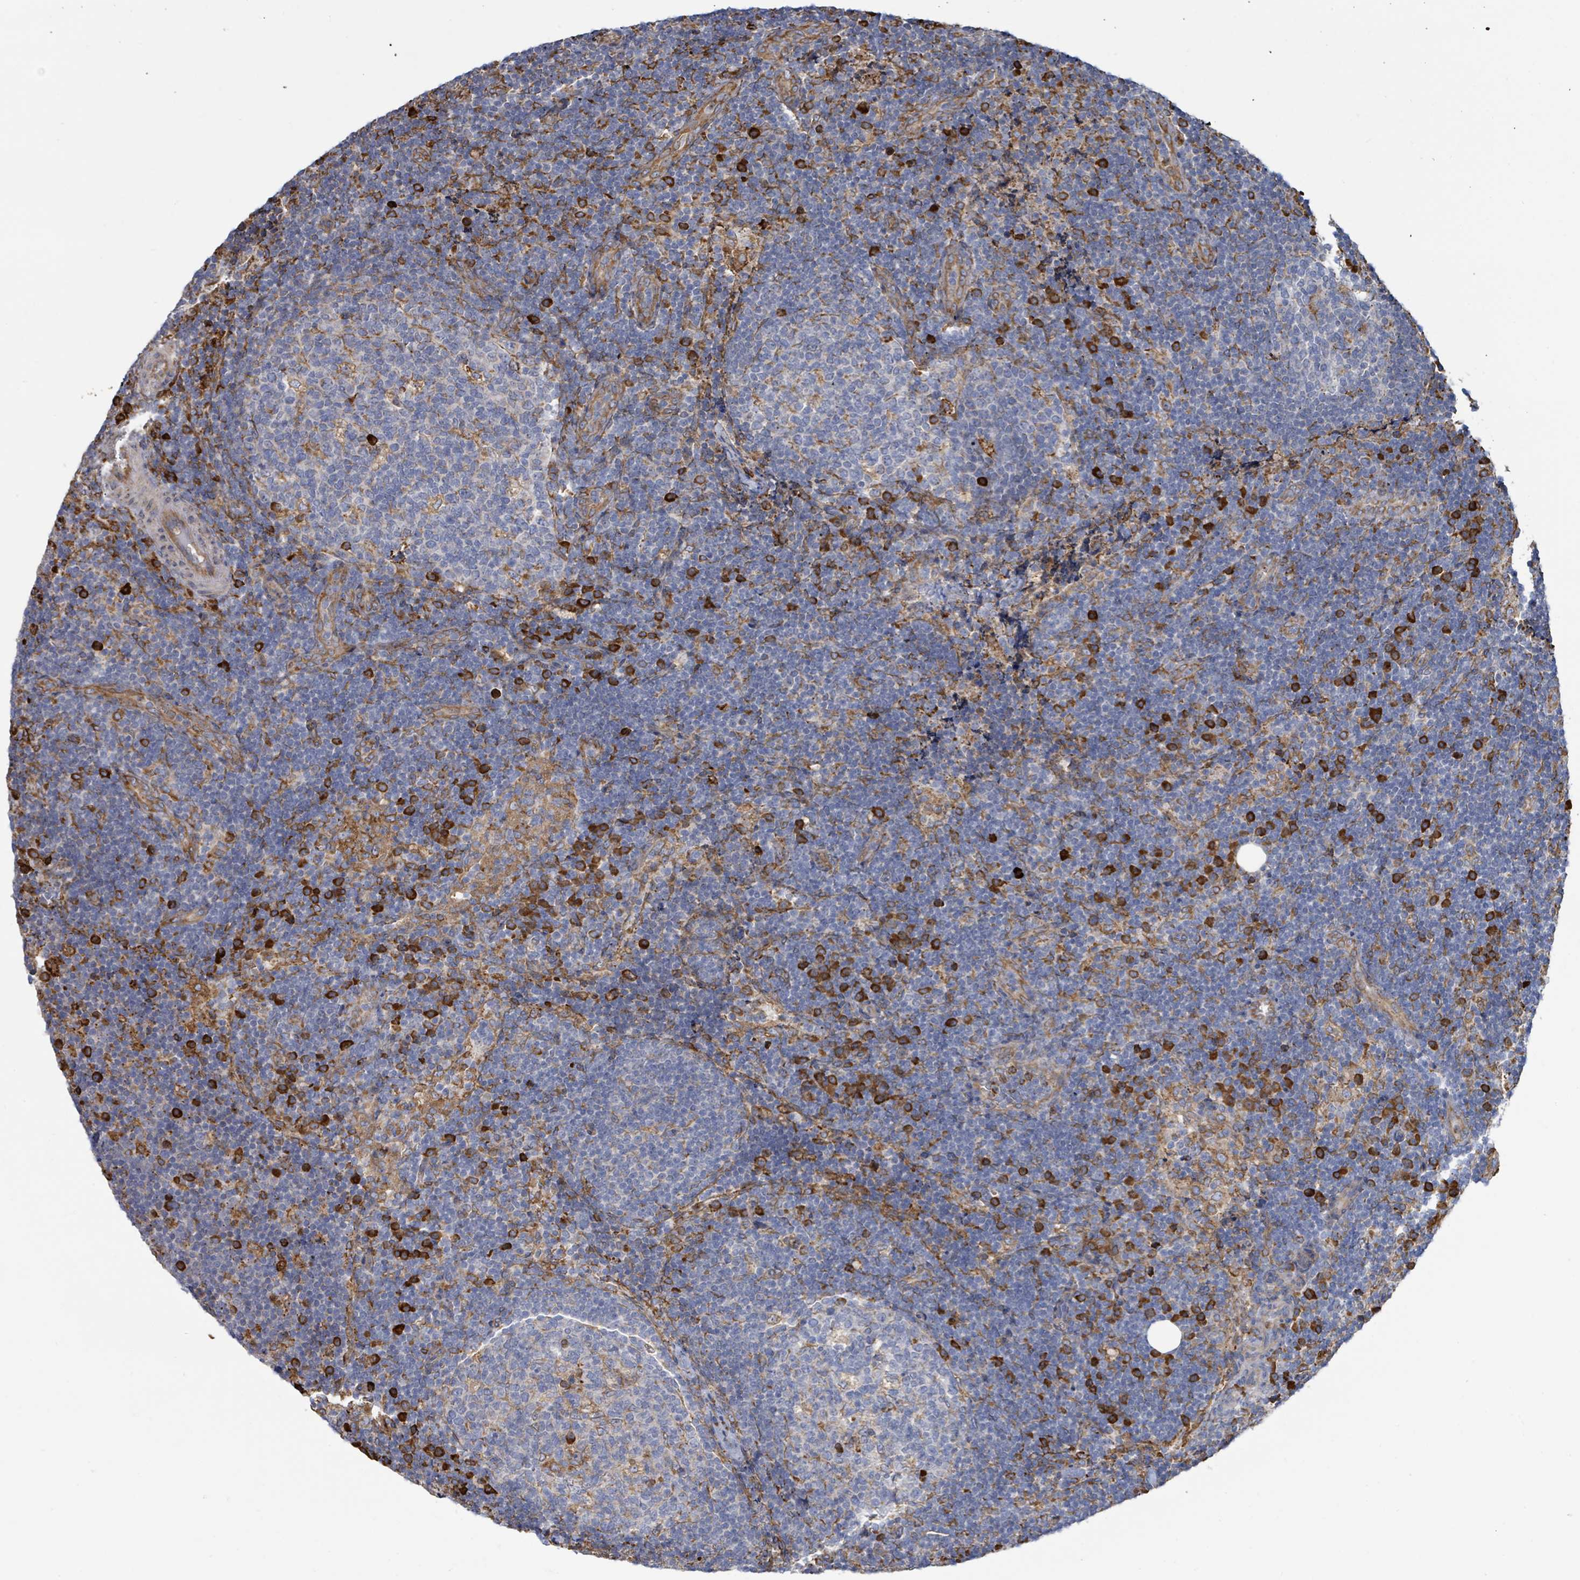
{"staining": {"intensity": "moderate", "quantity": "<25%", "location": "cytoplasmic/membranous"}, "tissue": "lymph node", "cell_type": "Germinal center cells", "image_type": "normal", "snomed": [{"axis": "morphology", "description": "Normal tissue, NOS"}, {"axis": "topography", "description": "Lymph node"}], "caption": "Germinal center cells reveal low levels of moderate cytoplasmic/membranous positivity in approximately <25% of cells in normal lymph node. Nuclei are stained in blue.", "gene": "RFPL4AL1", "patient": {"sex": "female", "age": 31}}